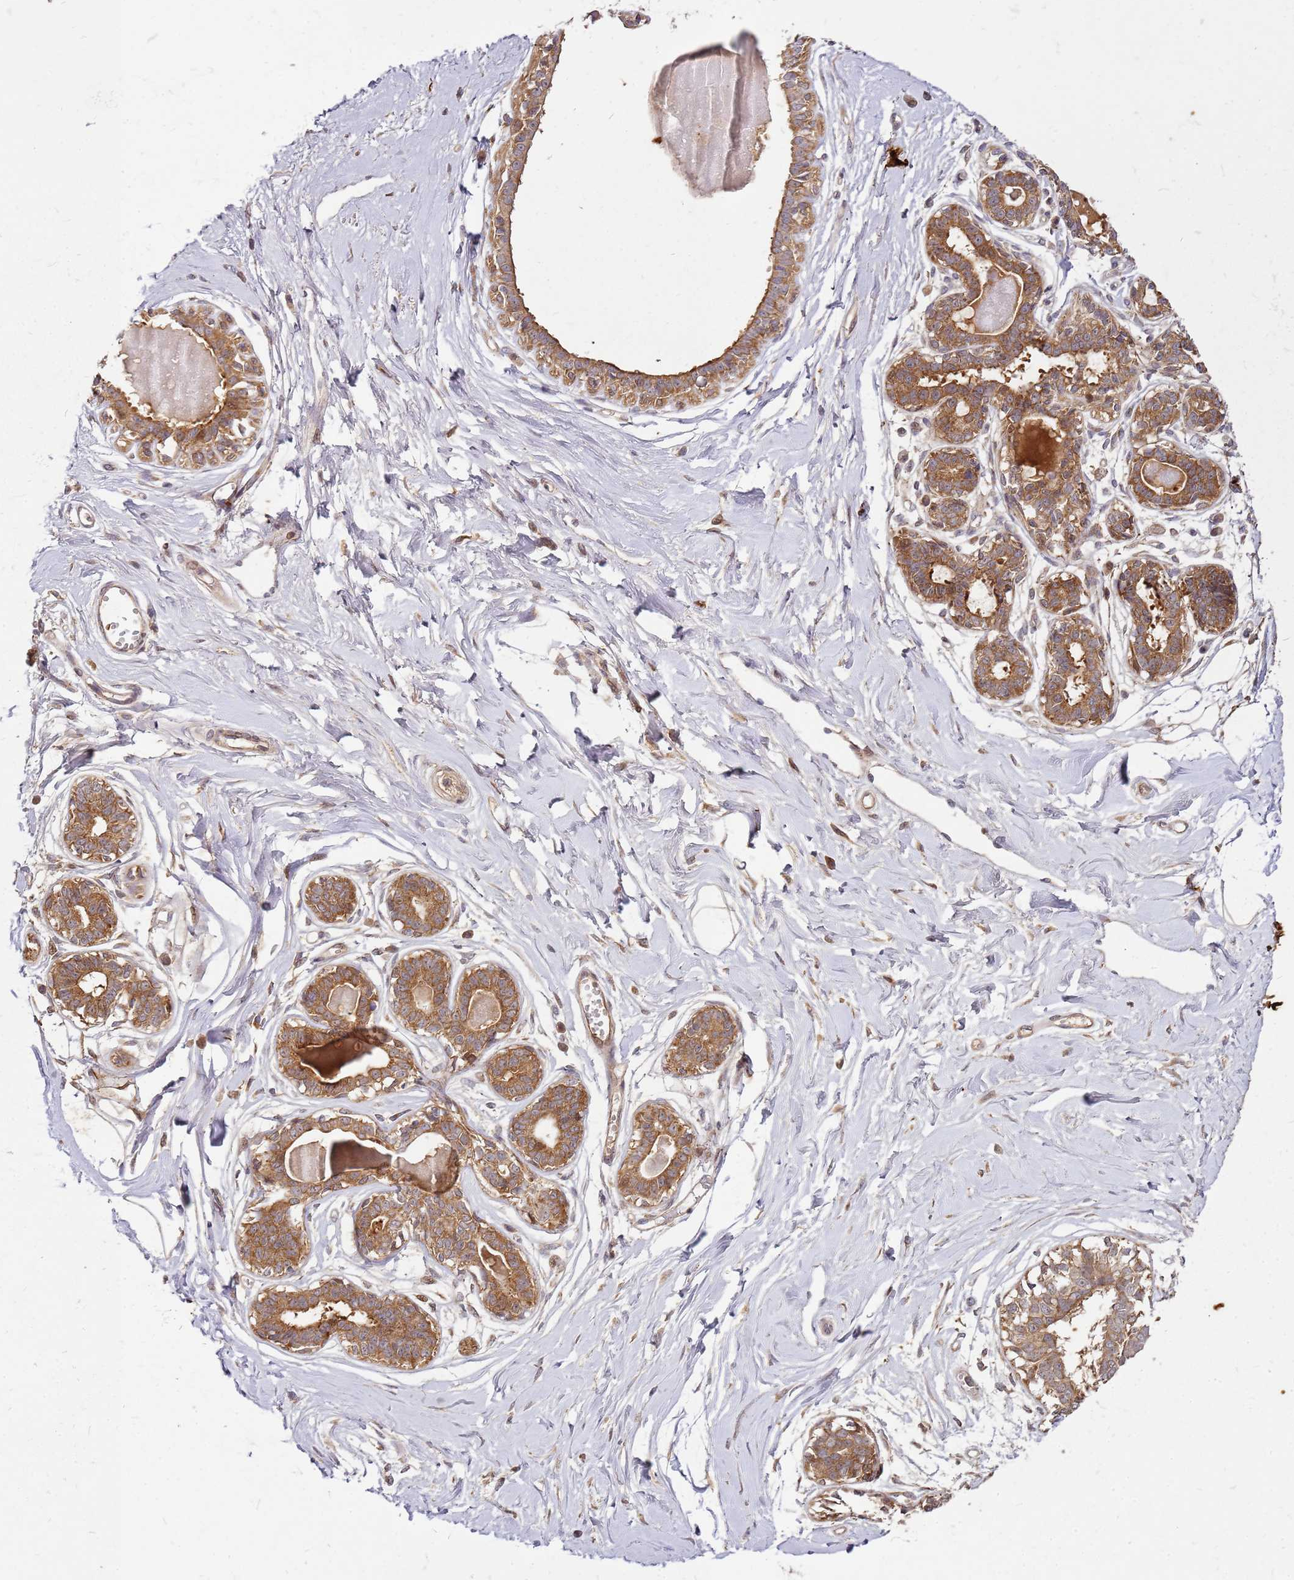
{"staining": {"intensity": "moderate", "quantity": ">75%", "location": "cytoplasmic/membranous"}, "tissue": "breast", "cell_type": "Adipocytes", "image_type": "normal", "snomed": [{"axis": "morphology", "description": "Normal tissue, NOS"}, {"axis": "topography", "description": "Breast"}], "caption": "Protein staining by immunohistochemistry exhibits moderate cytoplasmic/membranous staining in about >75% of adipocytes in unremarkable breast.", "gene": "CCDC159", "patient": {"sex": "female", "age": 45}}